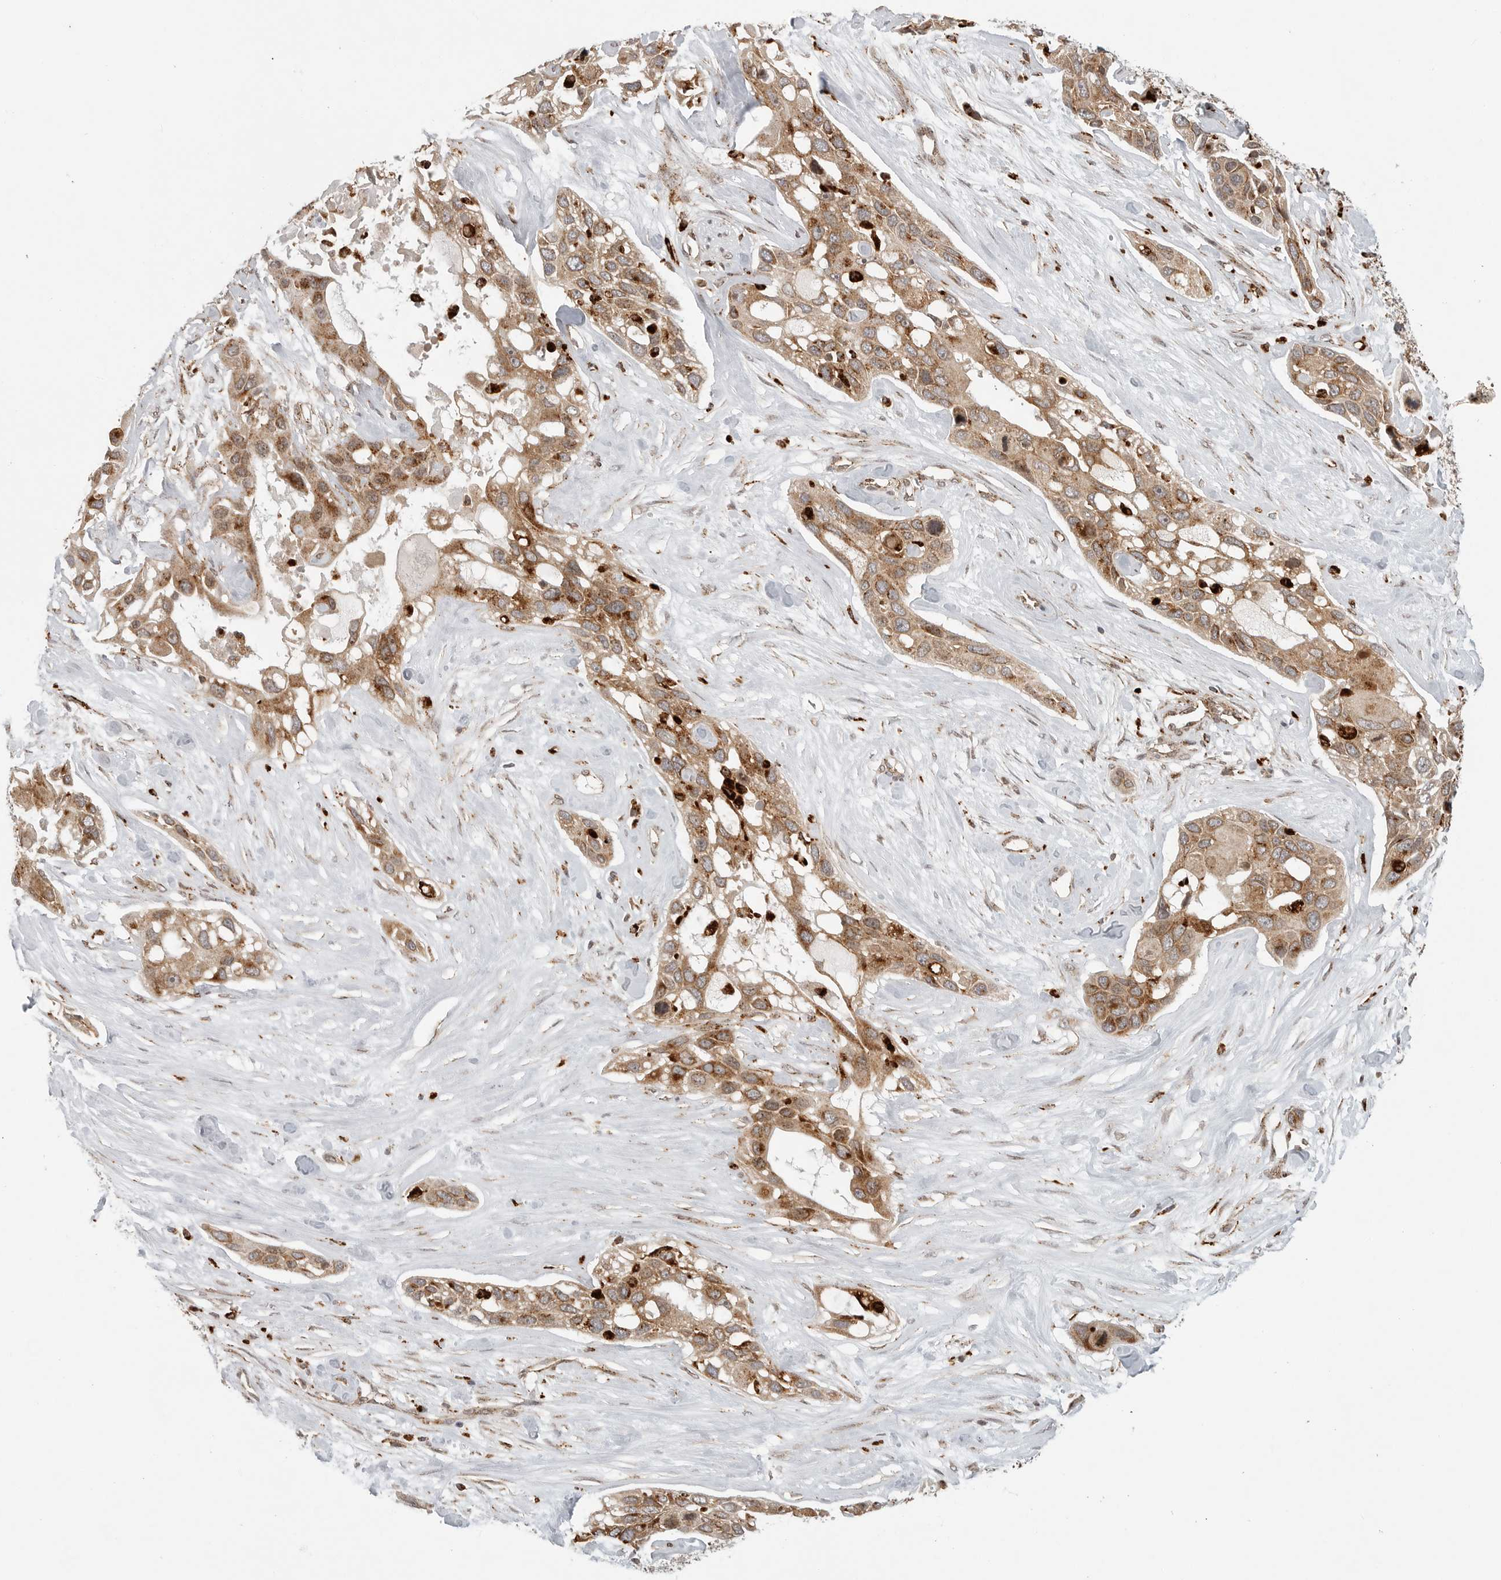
{"staining": {"intensity": "moderate", "quantity": ">75%", "location": "cytoplasmic/membranous"}, "tissue": "pancreatic cancer", "cell_type": "Tumor cells", "image_type": "cancer", "snomed": [{"axis": "morphology", "description": "Adenocarcinoma, NOS"}, {"axis": "topography", "description": "Pancreas"}], "caption": "High-magnification brightfield microscopy of adenocarcinoma (pancreatic) stained with DAB (3,3'-diaminobenzidine) (brown) and counterstained with hematoxylin (blue). tumor cells exhibit moderate cytoplasmic/membranous staining is present in approximately>75% of cells.", "gene": "IDUA", "patient": {"sex": "female", "age": 60}}